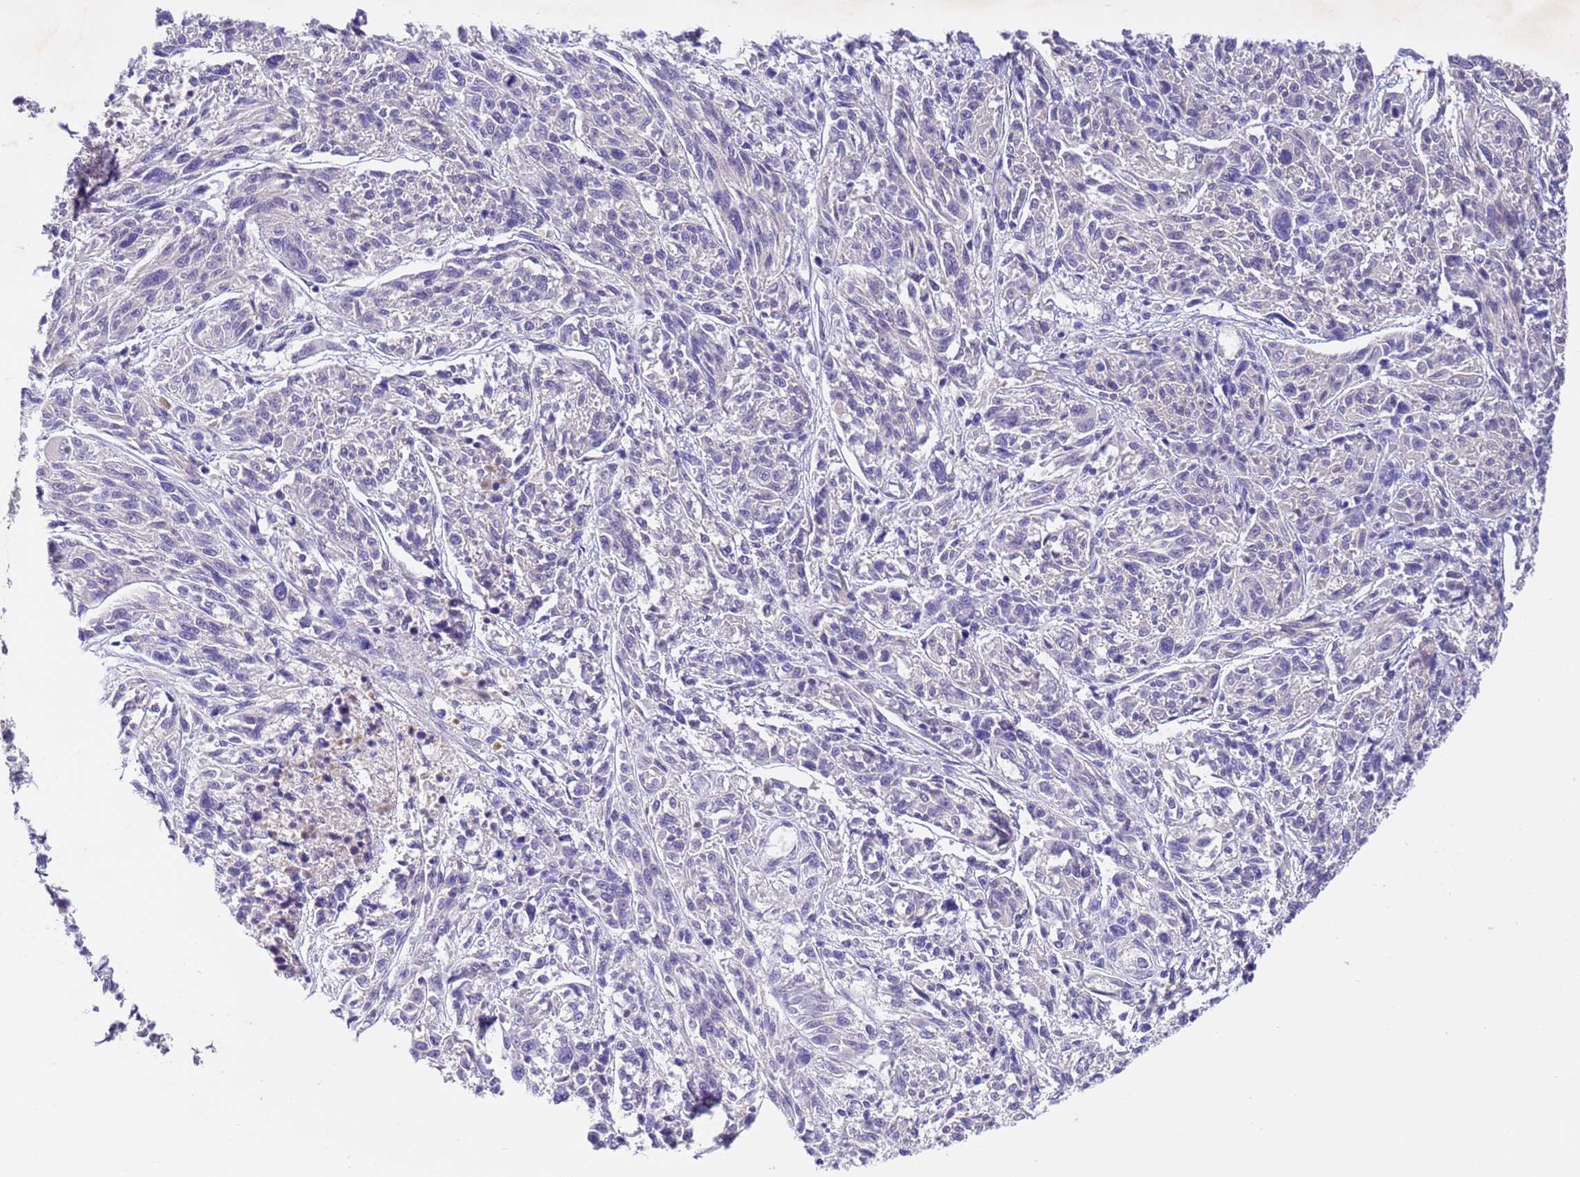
{"staining": {"intensity": "negative", "quantity": "none", "location": "none"}, "tissue": "melanoma", "cell_type": "Tumor cells", "image_type": "cancer", "snomed": [{"axis": "morphology", "description": "Malignant melanoma, NOS"}, {"axis": "topography", "description": "Skin"}], "caption": "The micrograph displays no staining of tumor cells in melanoma. The staining is performed using DAB (3,3'-diaminobenzidine) brown chromogen with nuclei counter-stained in using hematoxylin.", "gene": "CFHR2", "patient": {"sex": "male", "age": 53}}